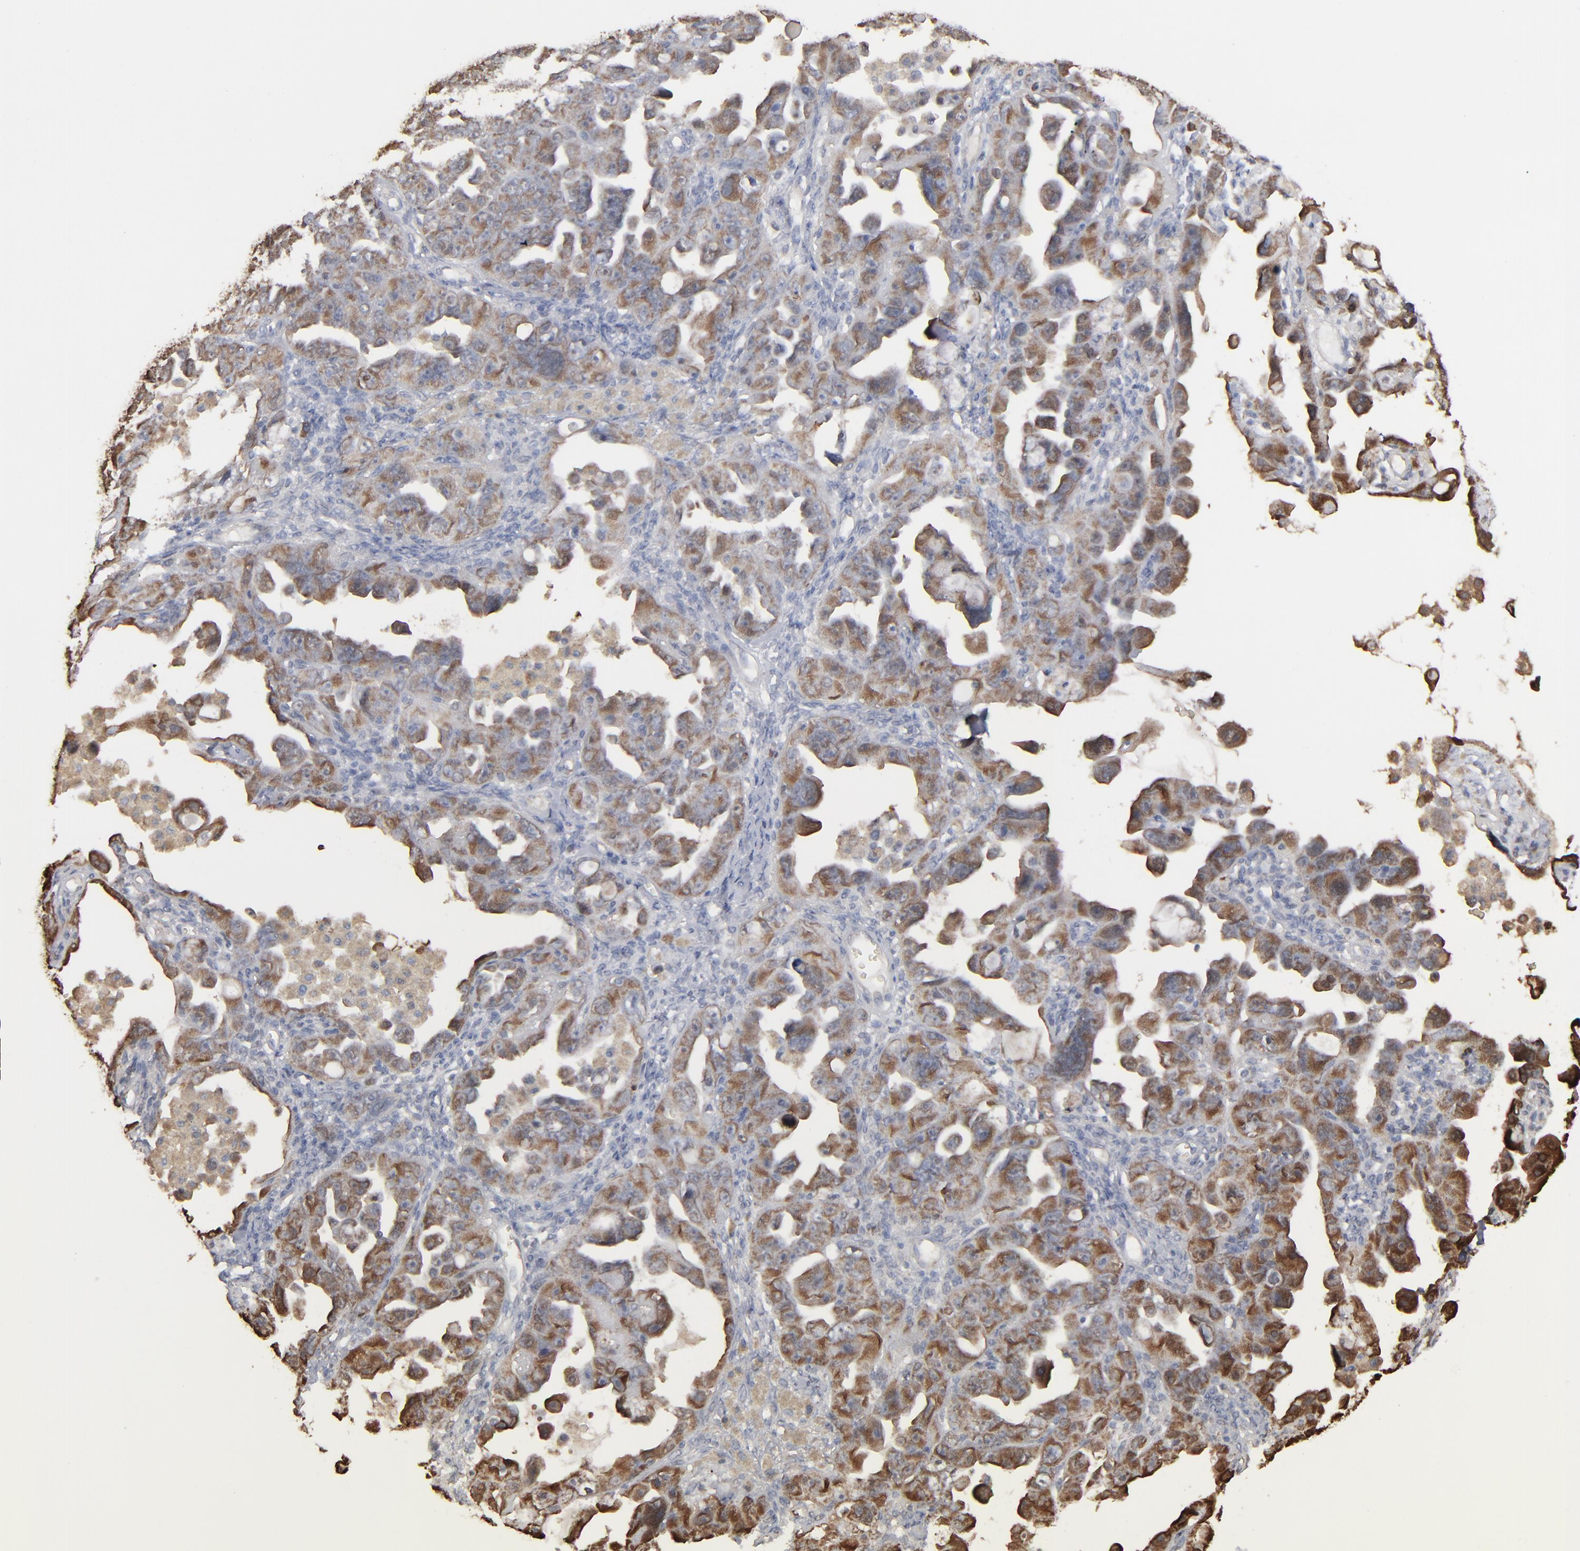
{"staining": {"intensity": "moderate", "quantity": ">75%", "location": "cytoplasmic/membranous"}, "tissue": "ovarian cancer", "cell_type": "Tumor cells", "image_type": "cancer", "snomed": [{"axis": "morphology", "description": "Cystadenocarcinoma, serous, NOS"}, {"axis": "topography", "description": "Ovary"}], "caption": "Tumor cells display medium levels of moderate cytoplasmic/membranous positivity in about >75% of cells in human ovarian serous cystadenocarcinoma.", "gene": "NME1-NME2", "patient": {"sex": "female", "age": 66}}